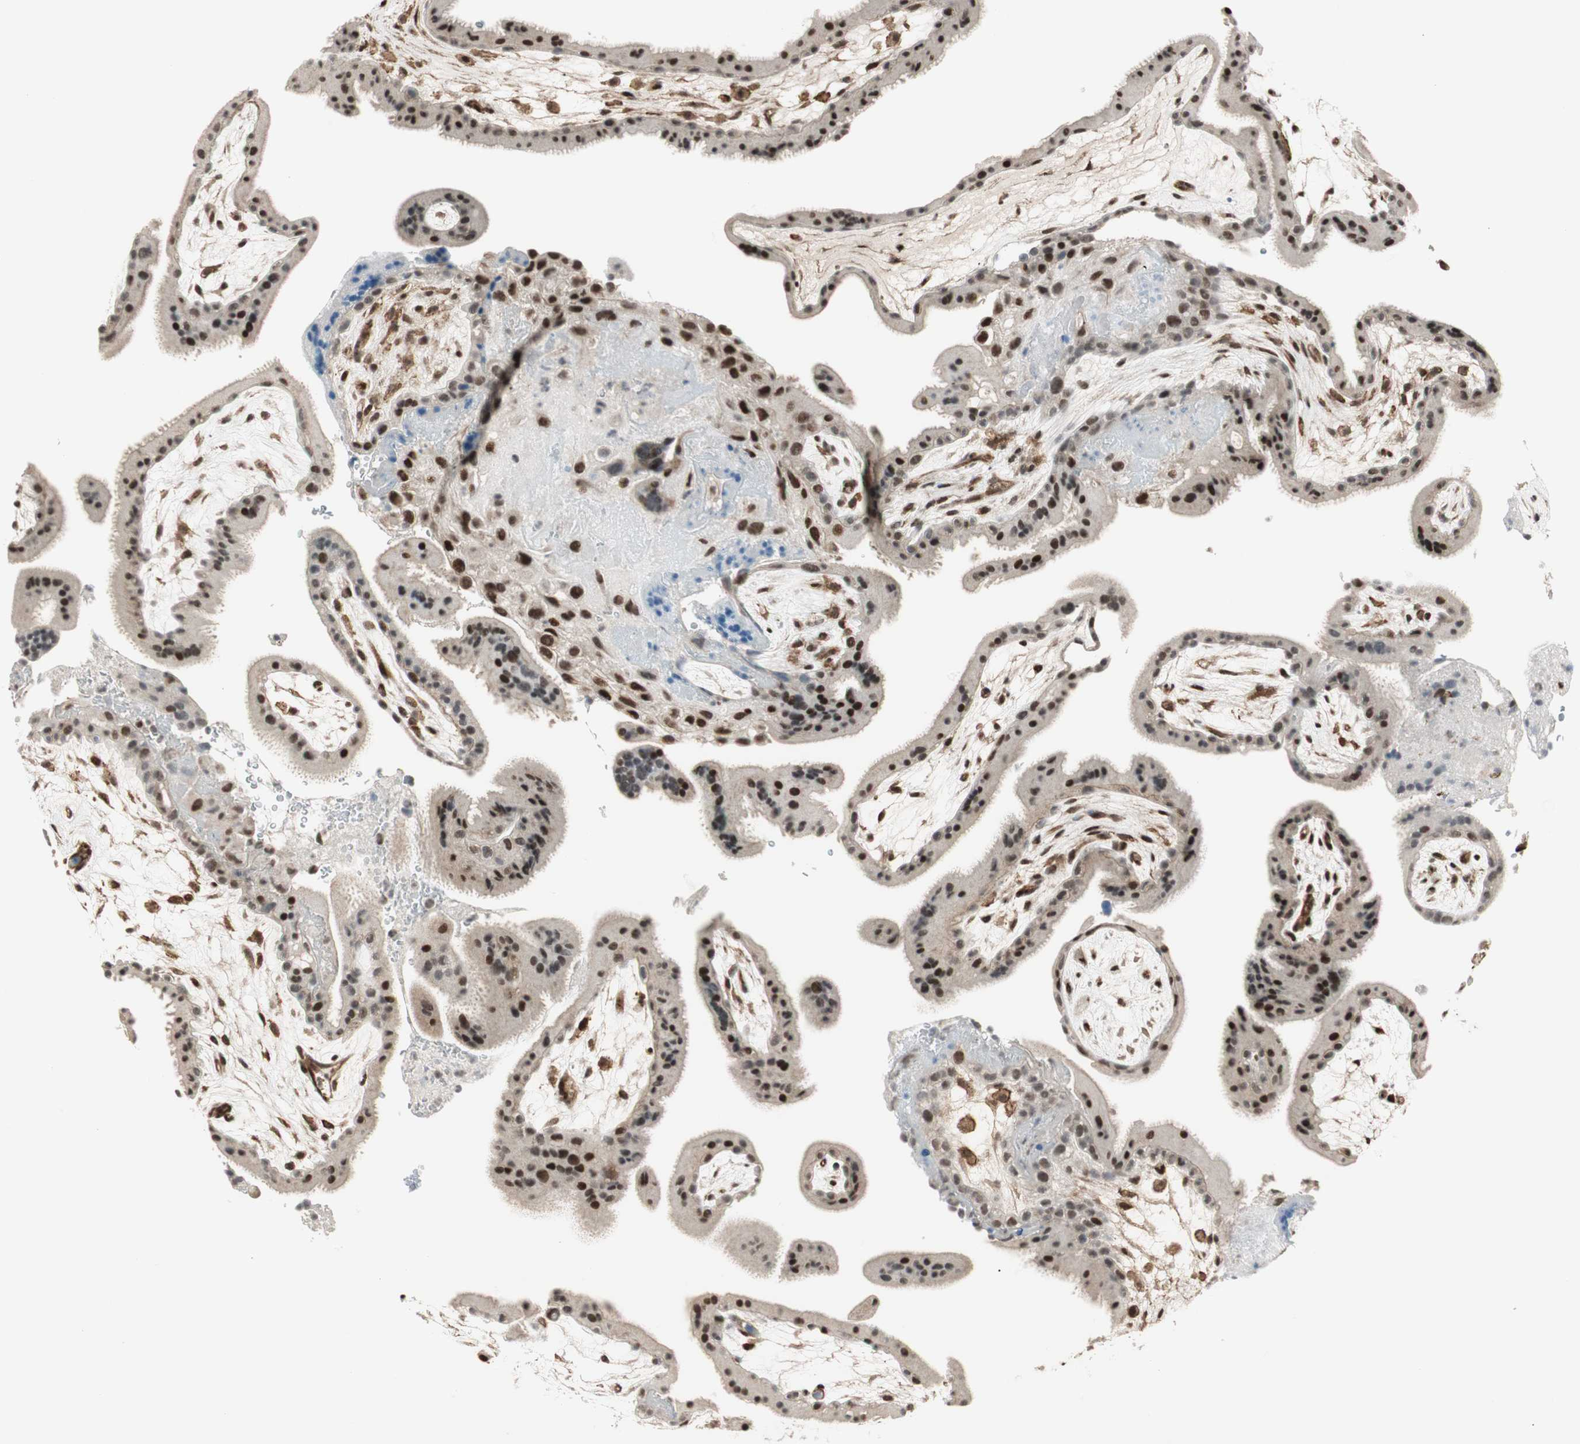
{"staining": {"intensity": "strong", "quantity": ">75%", "location": "nuclear"}, "tissue": "placenta", "cell_type": "Decidual cells", "image_type": "normal", "snomed": [{"axis": "morphology", "description": "Normal tissue, NOS"}, {"axis": "topography", "description": "Placenta"}], "caption": "High-power microscopy captured an immunohistochemistry photomicrograph of normal placenta, revealing strong nuclear positivity in approximately >75% of decidual cells. Using DAB (3,3'-diaminobenzidine) (brown) and hematoxylin (blue) stains, captured at high magnification using brightfield microscopy.", "gene": "CDK19", "patient": {"sex": "female", "age": 19}}